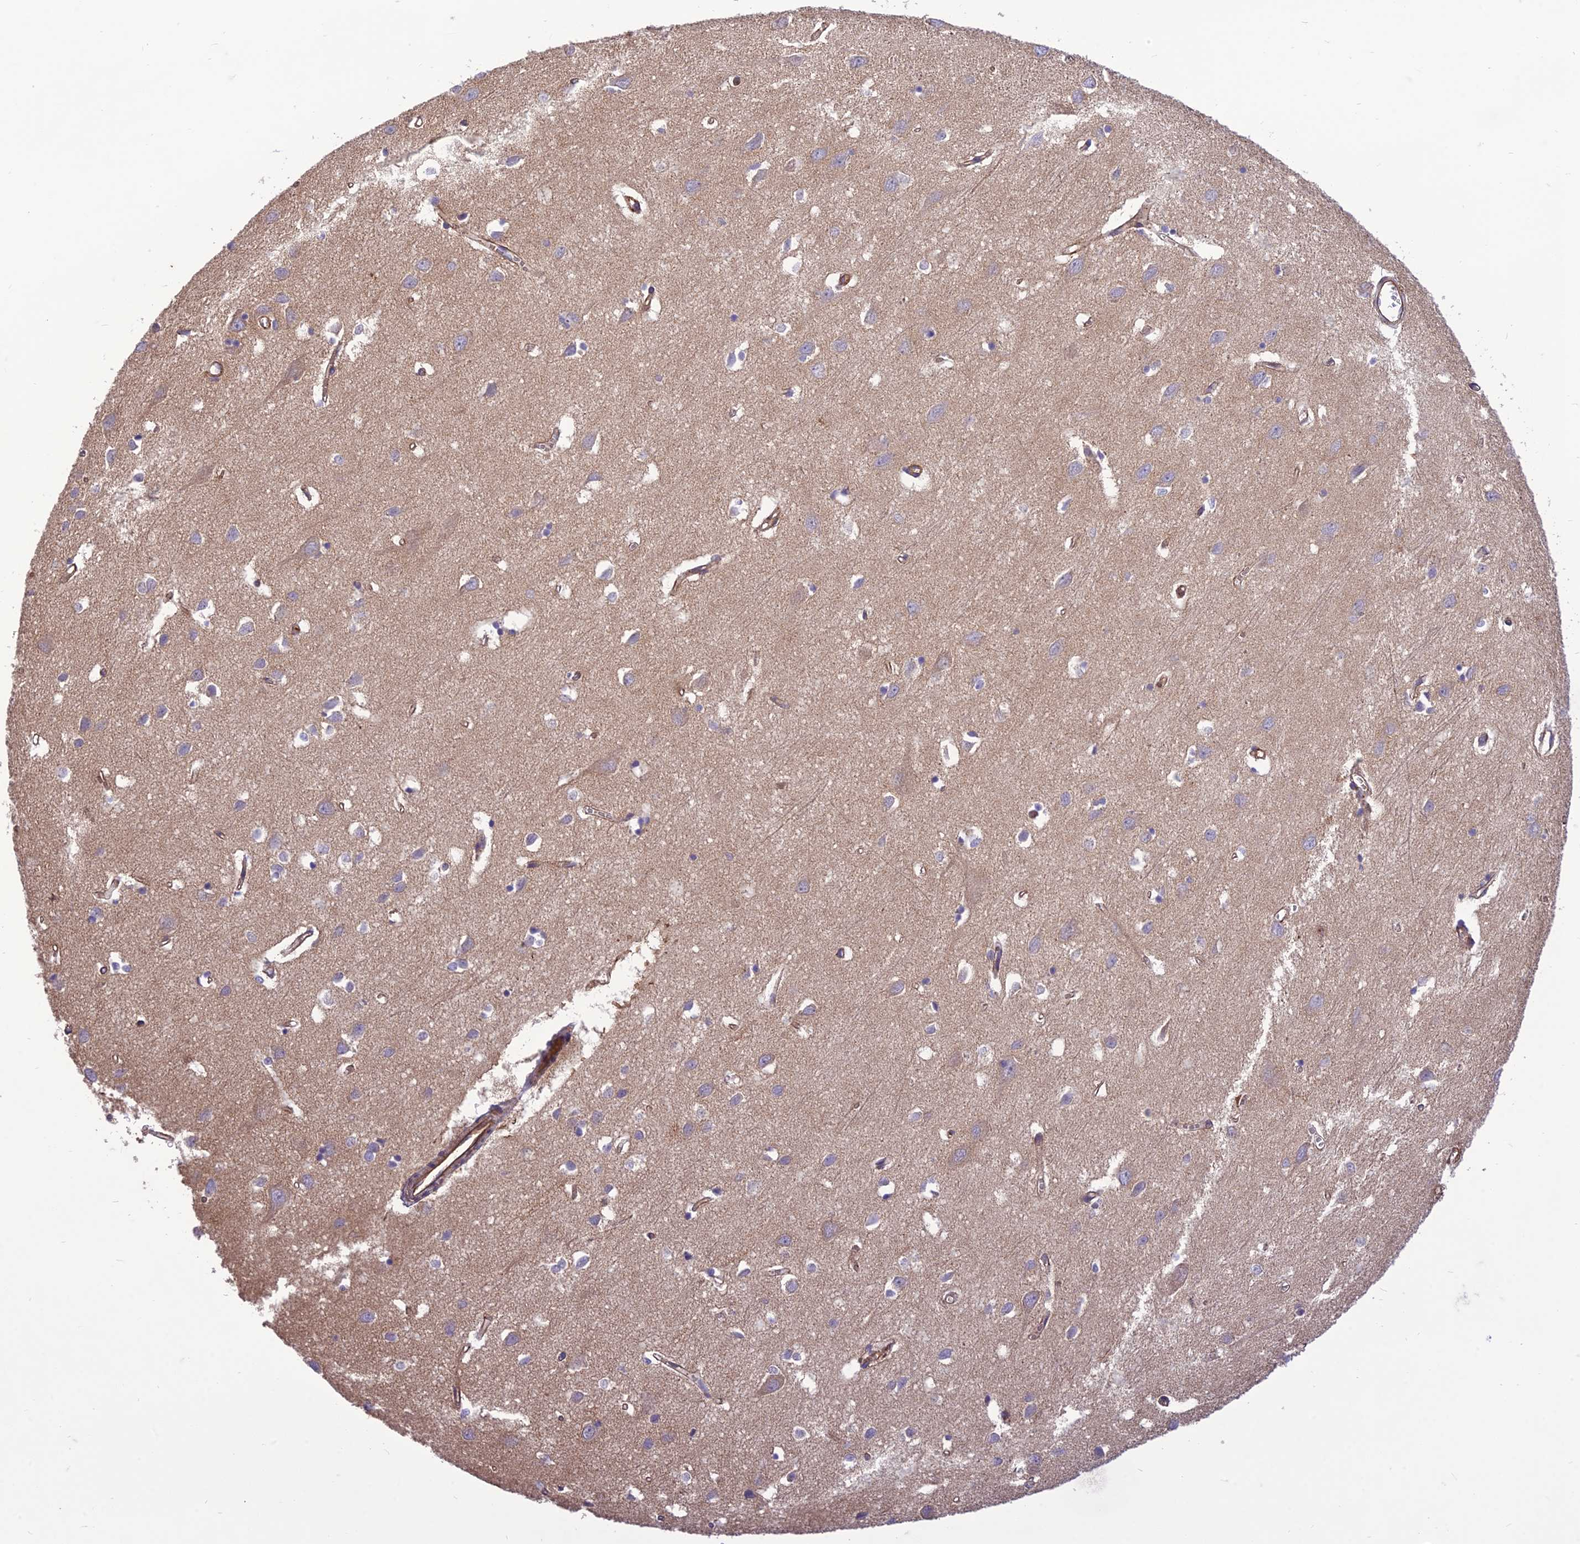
{"staining": {"intensity": "moderate", "quantity": "25%-75%", "location": "cytoplasmic/membranous"}, "tissue": "cerebral cortex", "cell_type": "Endothelial cells", "image_type": "normal", "snomed": [{"axis": "morphology", "description": "Normal tissue, NOS"}, {"axis": "topography", "description": "Cerebral cortex"}], "caption": "A high-resolution image shows immunohistochemistry staining of normal cerebral cortex, which demonstrates moderate cytoplasmic/membranous positivity in approximately 25%-75% of endothelial cells. (DAB IHC with brightfield microscopy, high magnification).", "gene": "HPSE2", "patient": {"sex": "female", "age": 64}}